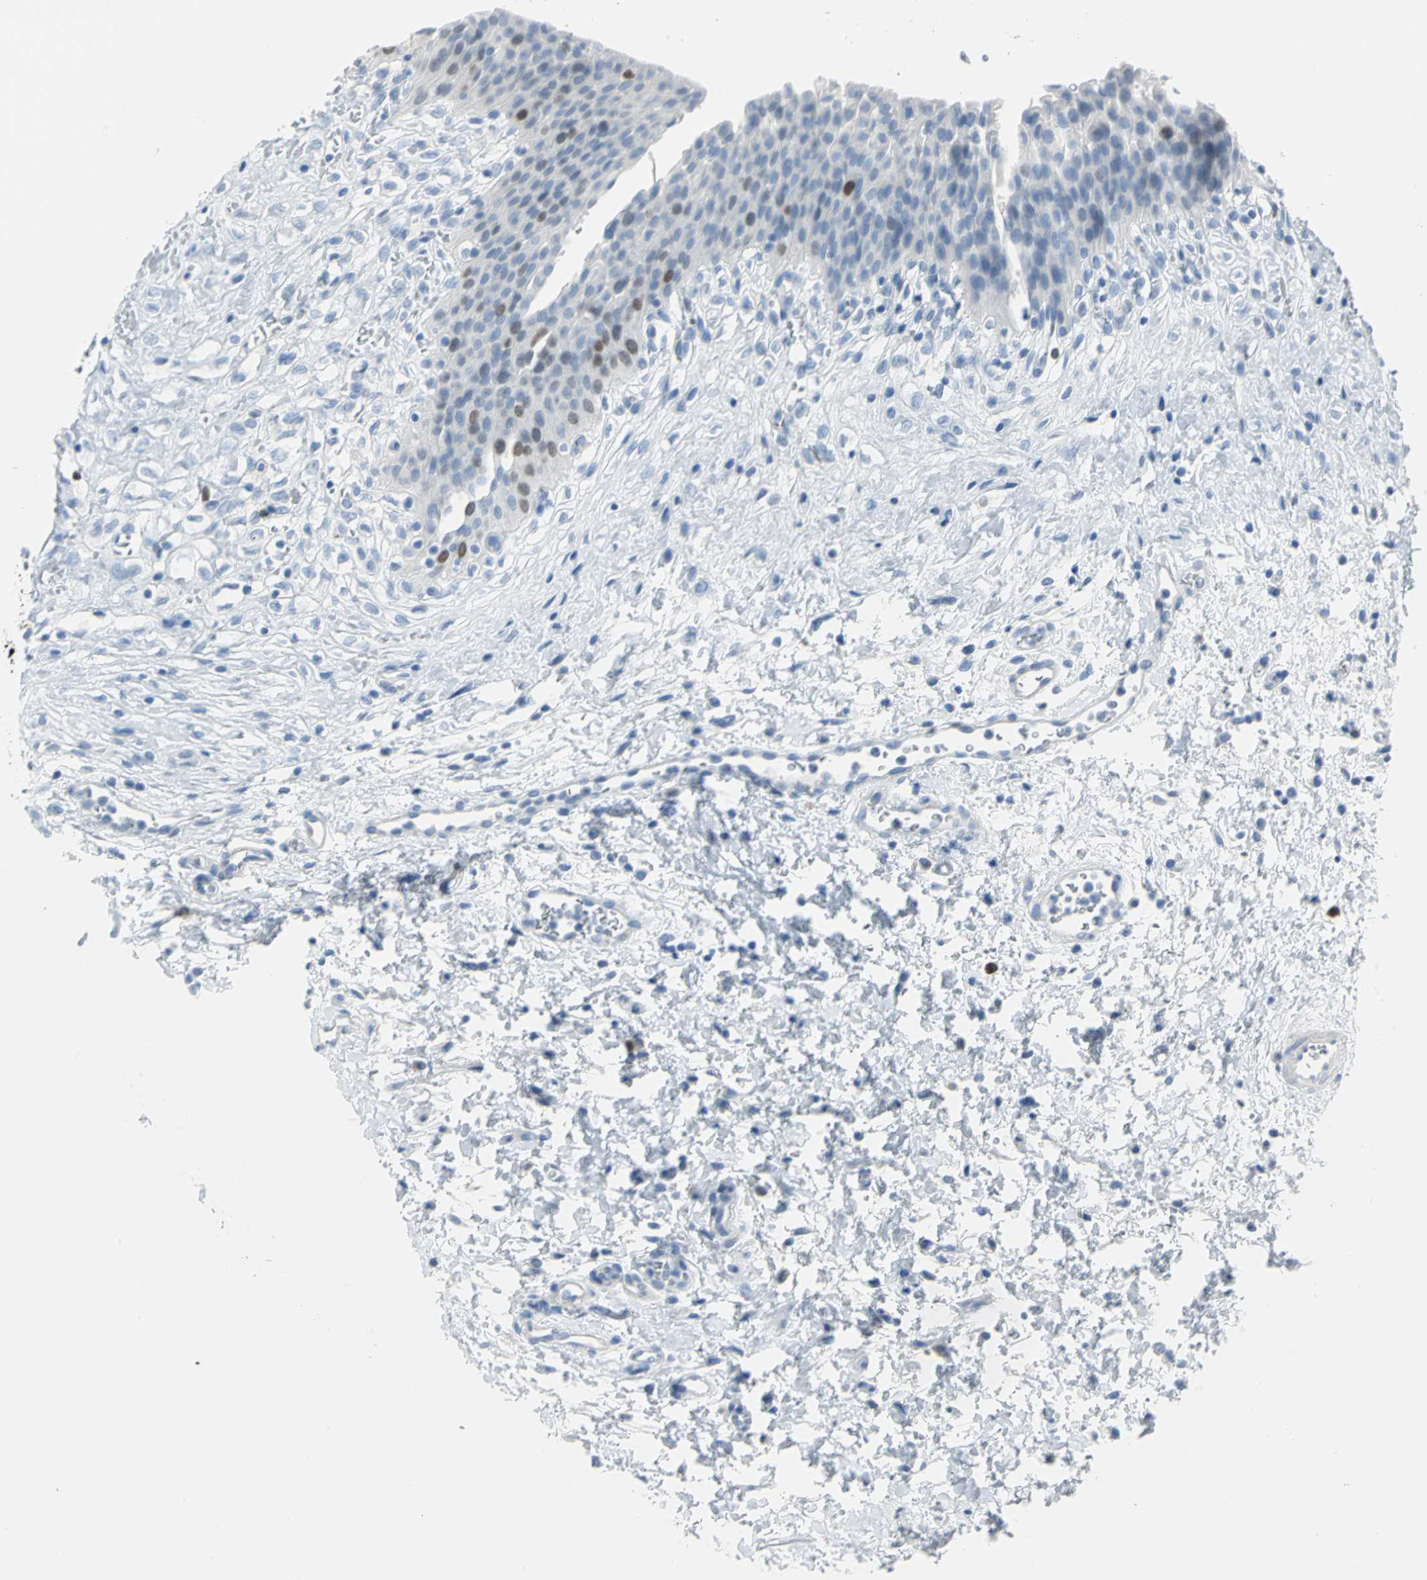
{"staining": {"intensity": "moderate", "quantity": "<25%", "location": "nuclear"}, "tissue": "urinary bladder", "cell_type": "Urothelial cells", "image_type": "normal", "snomed": [{"axis": "morphology", "description": "Normal tissue, NOS"}, {"axis": "morphology", "description": "Dysplasia, NOS"}, {"axis": "topography", "description": "Urinary bladder"}], "caption": "Human urinary bladder stained with a protein marker shows moderate staining in urothelial cells.", "gene": "MCM3", "patient": {"sex": "male", "age": 35}}